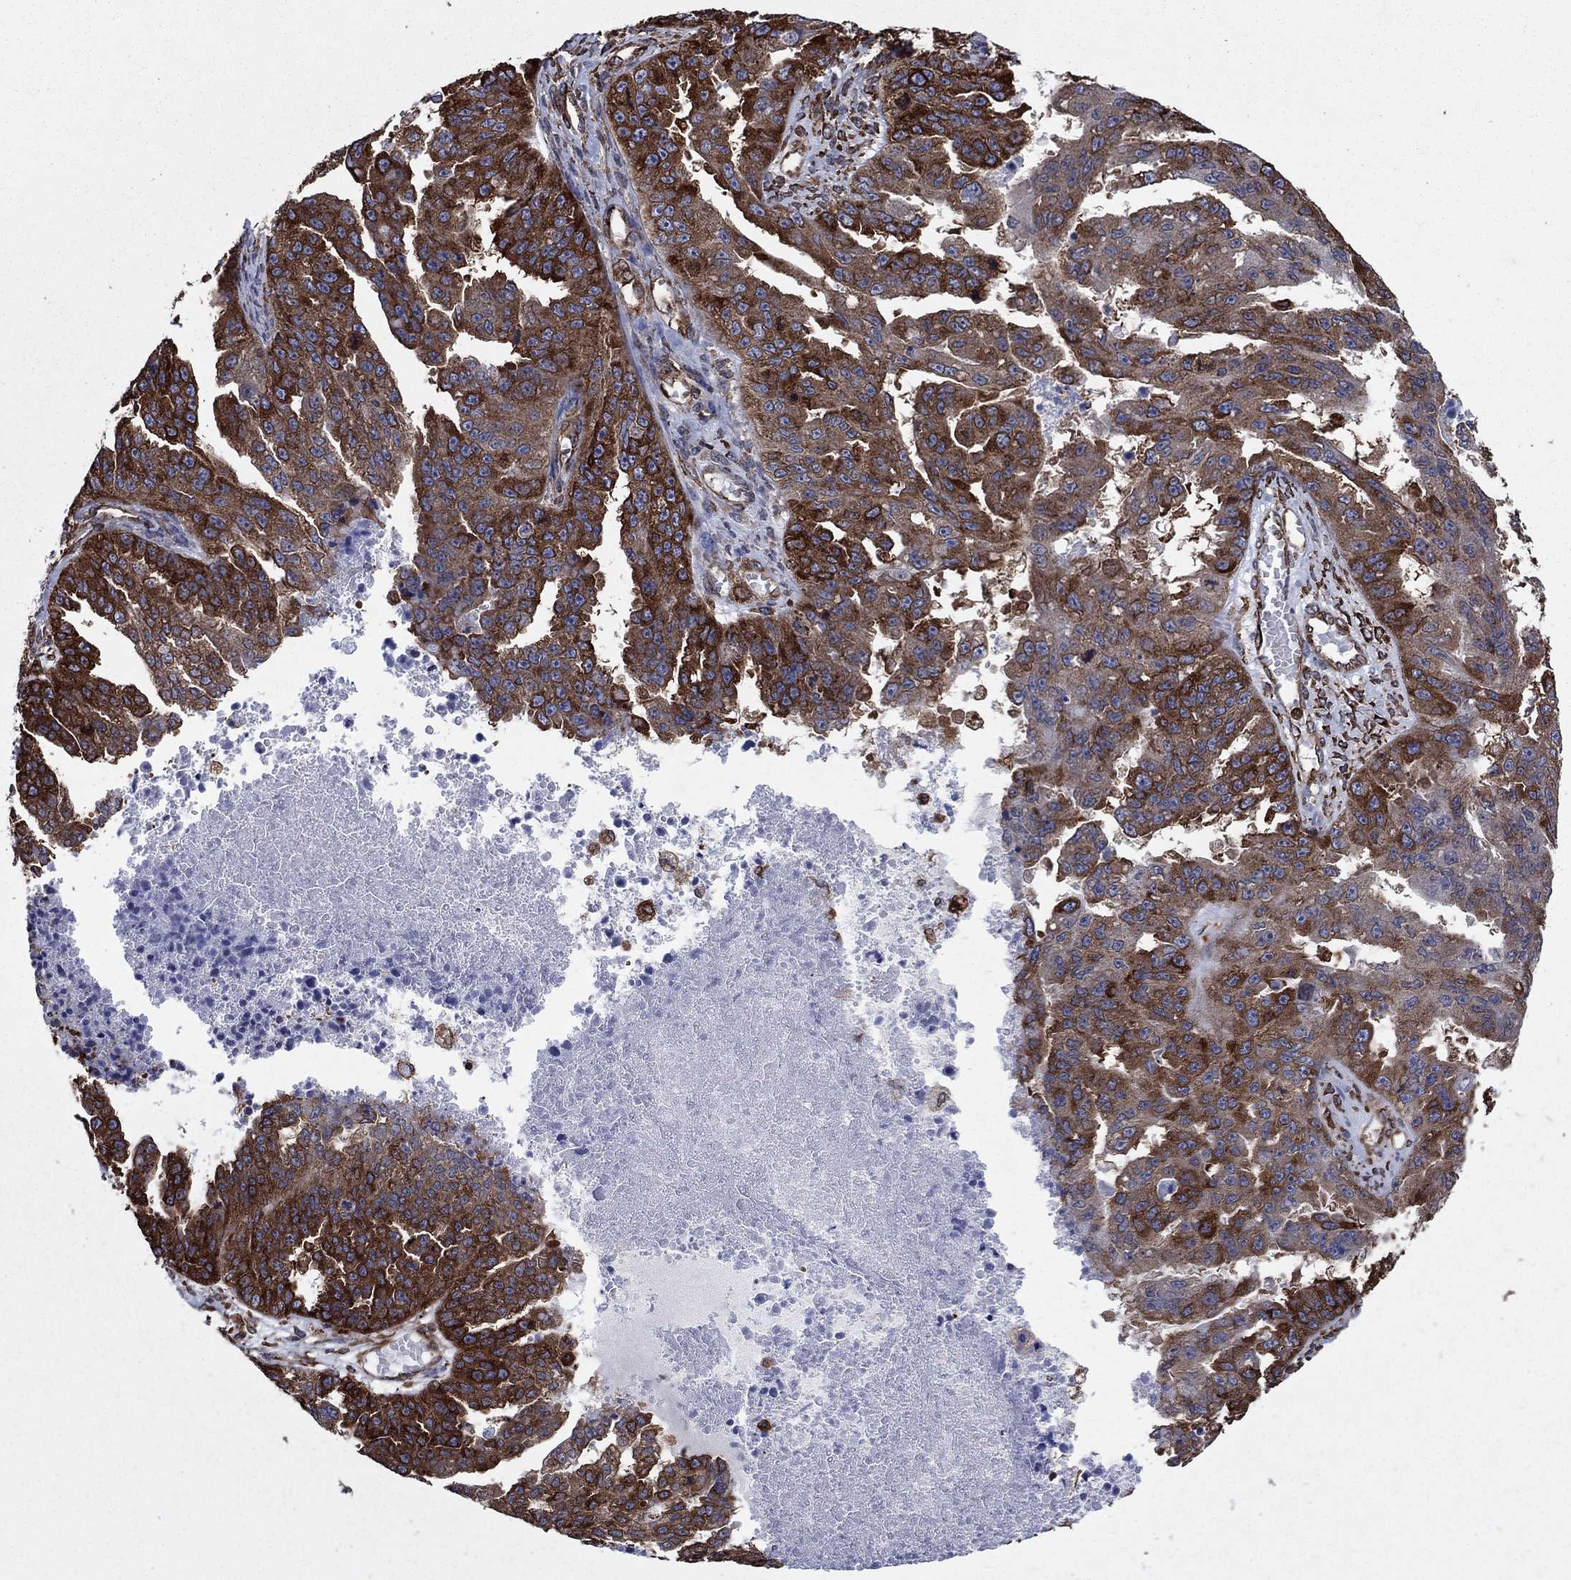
{"staining": {"intensity": "strong", "quantity": ">75%", "location": "cytoplasmic/membranous"}, "tissue": "ovarian cancer", "cell_type": "Tumor cells", "image_type": "cancer", "snomed": [{"axis": "morphology", "description": "Cystadenocarcinoma, serous, NOS"}, {"axis": "topography", "description": "Ovary"}], "caption": "Protein expression by immunohistochemistry (IHC) shows strong cytoplasmic/membranous positivity in about >75% of tumor cells in ovarian cancer (serous cystadenocarcinoma).", "gene": "YBX1", "patient": {"sex": "female", "age": 58}}